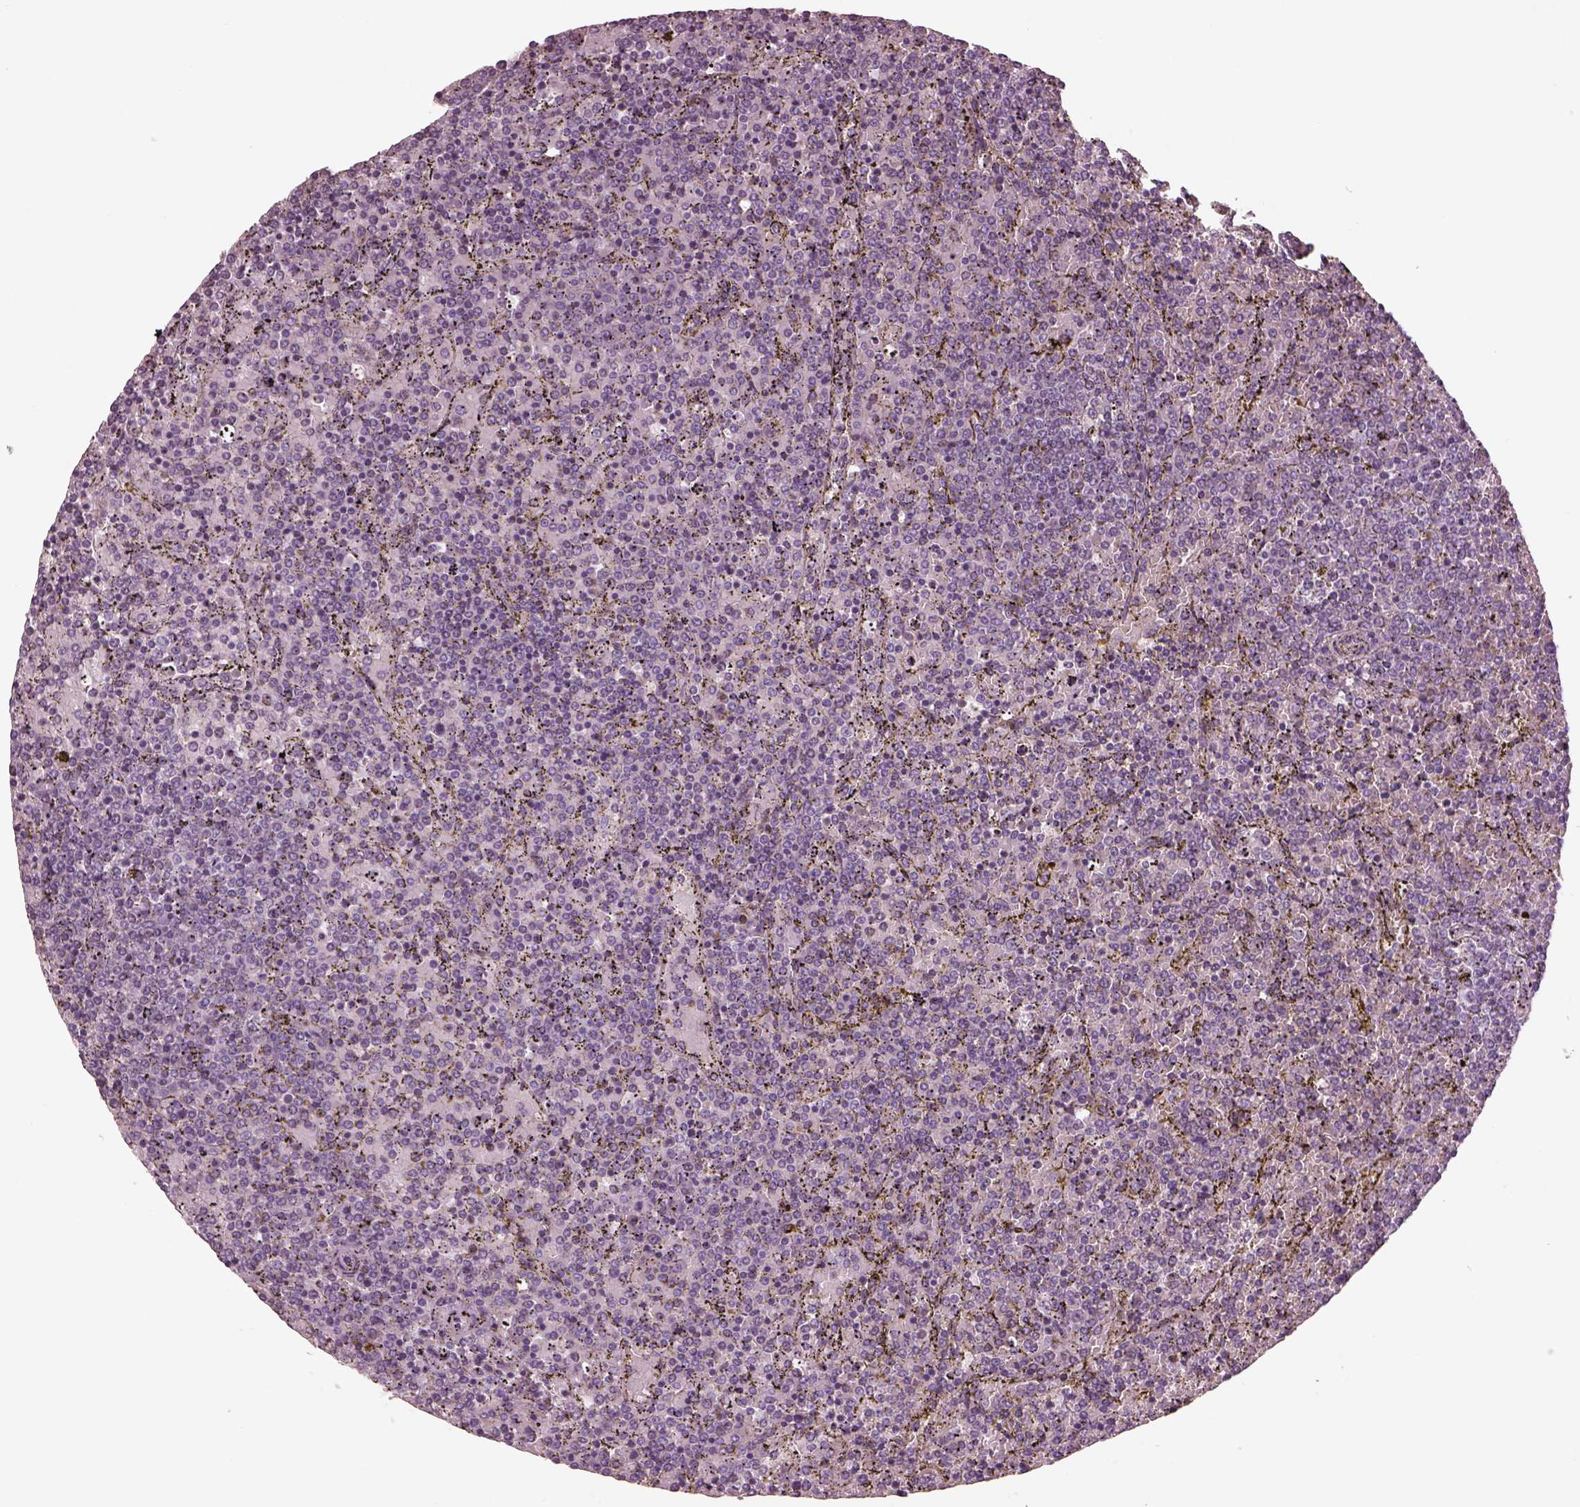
{"staining": {"intensity": "negative", "quantity": "none", "location": "none"}, "tissue": "lymphoma", "cell_type": "Tumor cells", "image_type": "cancer", "snomed": [{"axis": "morphology", "description": "Malignant lymphoma, non-Hodgkin's type, Low grade"}, {"axis": "topography", "description": "Spleen"}], "caption": "A high-resolution photomicrograph shows IHC staining of lymphoma, which shows no significant expression in tumor cells.", "gene": "PACRG", "patient": {"sex": "female", "age": 77}}